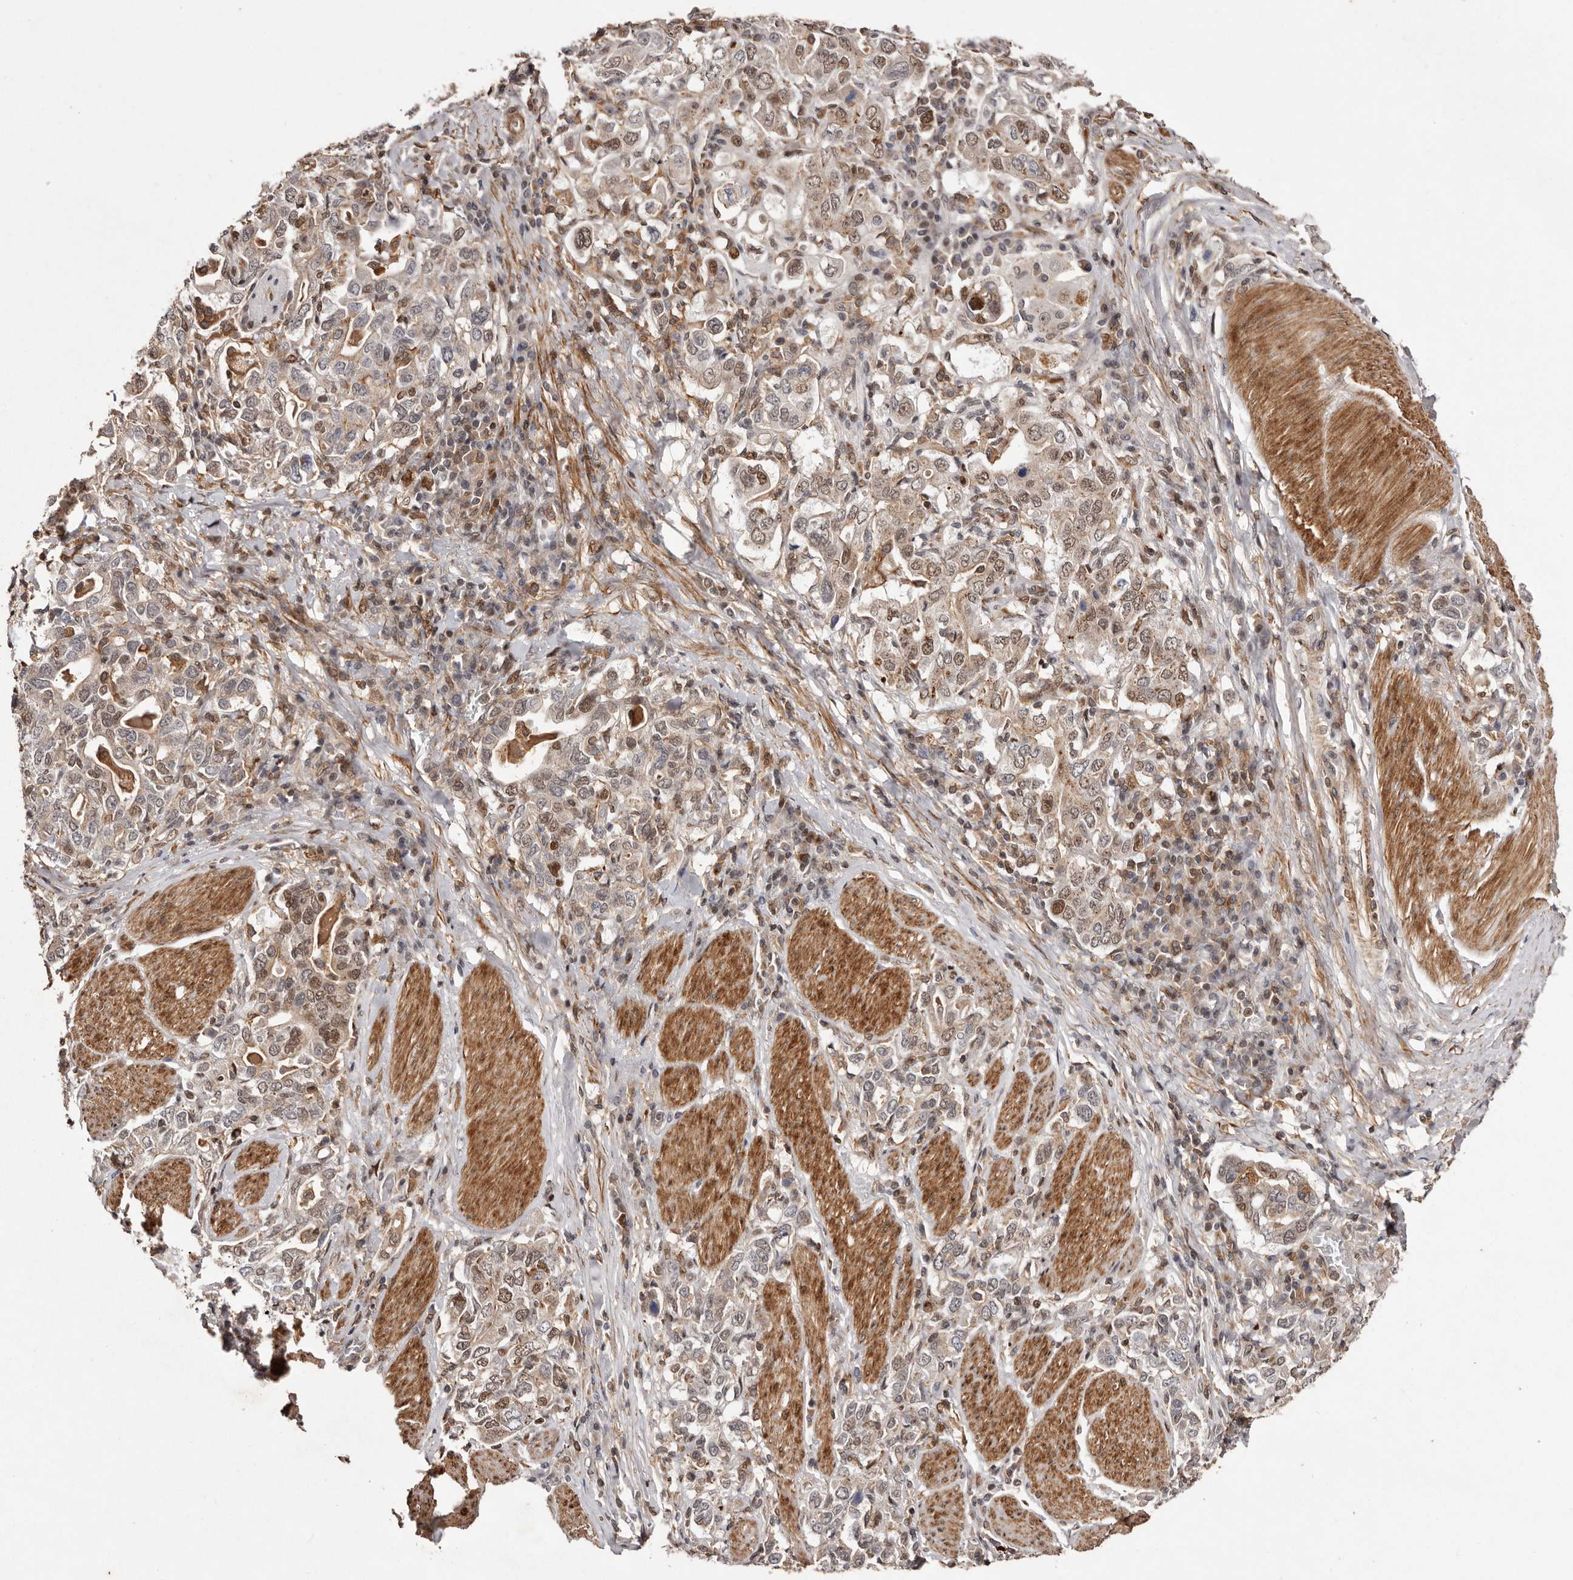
{"staining": {"intensity": "moderate", "quantity": "25%-75%", "location": "nuclear"}, "tissue": "stomach cancer", "cell_type": "Tumor cells", "image_type": "cancer", "snomed": [{"axis": "morphology", "description": "Adenocarcinoma, NOS"}, {"axis": "topography", "description": "Stomach, upper"}], "caption": "Tumor cells exhibit moderate nuclear staining in about 25%-75% of cells in stomach cancer (adenocarcinoma).", "gene": "FBXO5", "patient": {"sex": "male", "age": 62}}